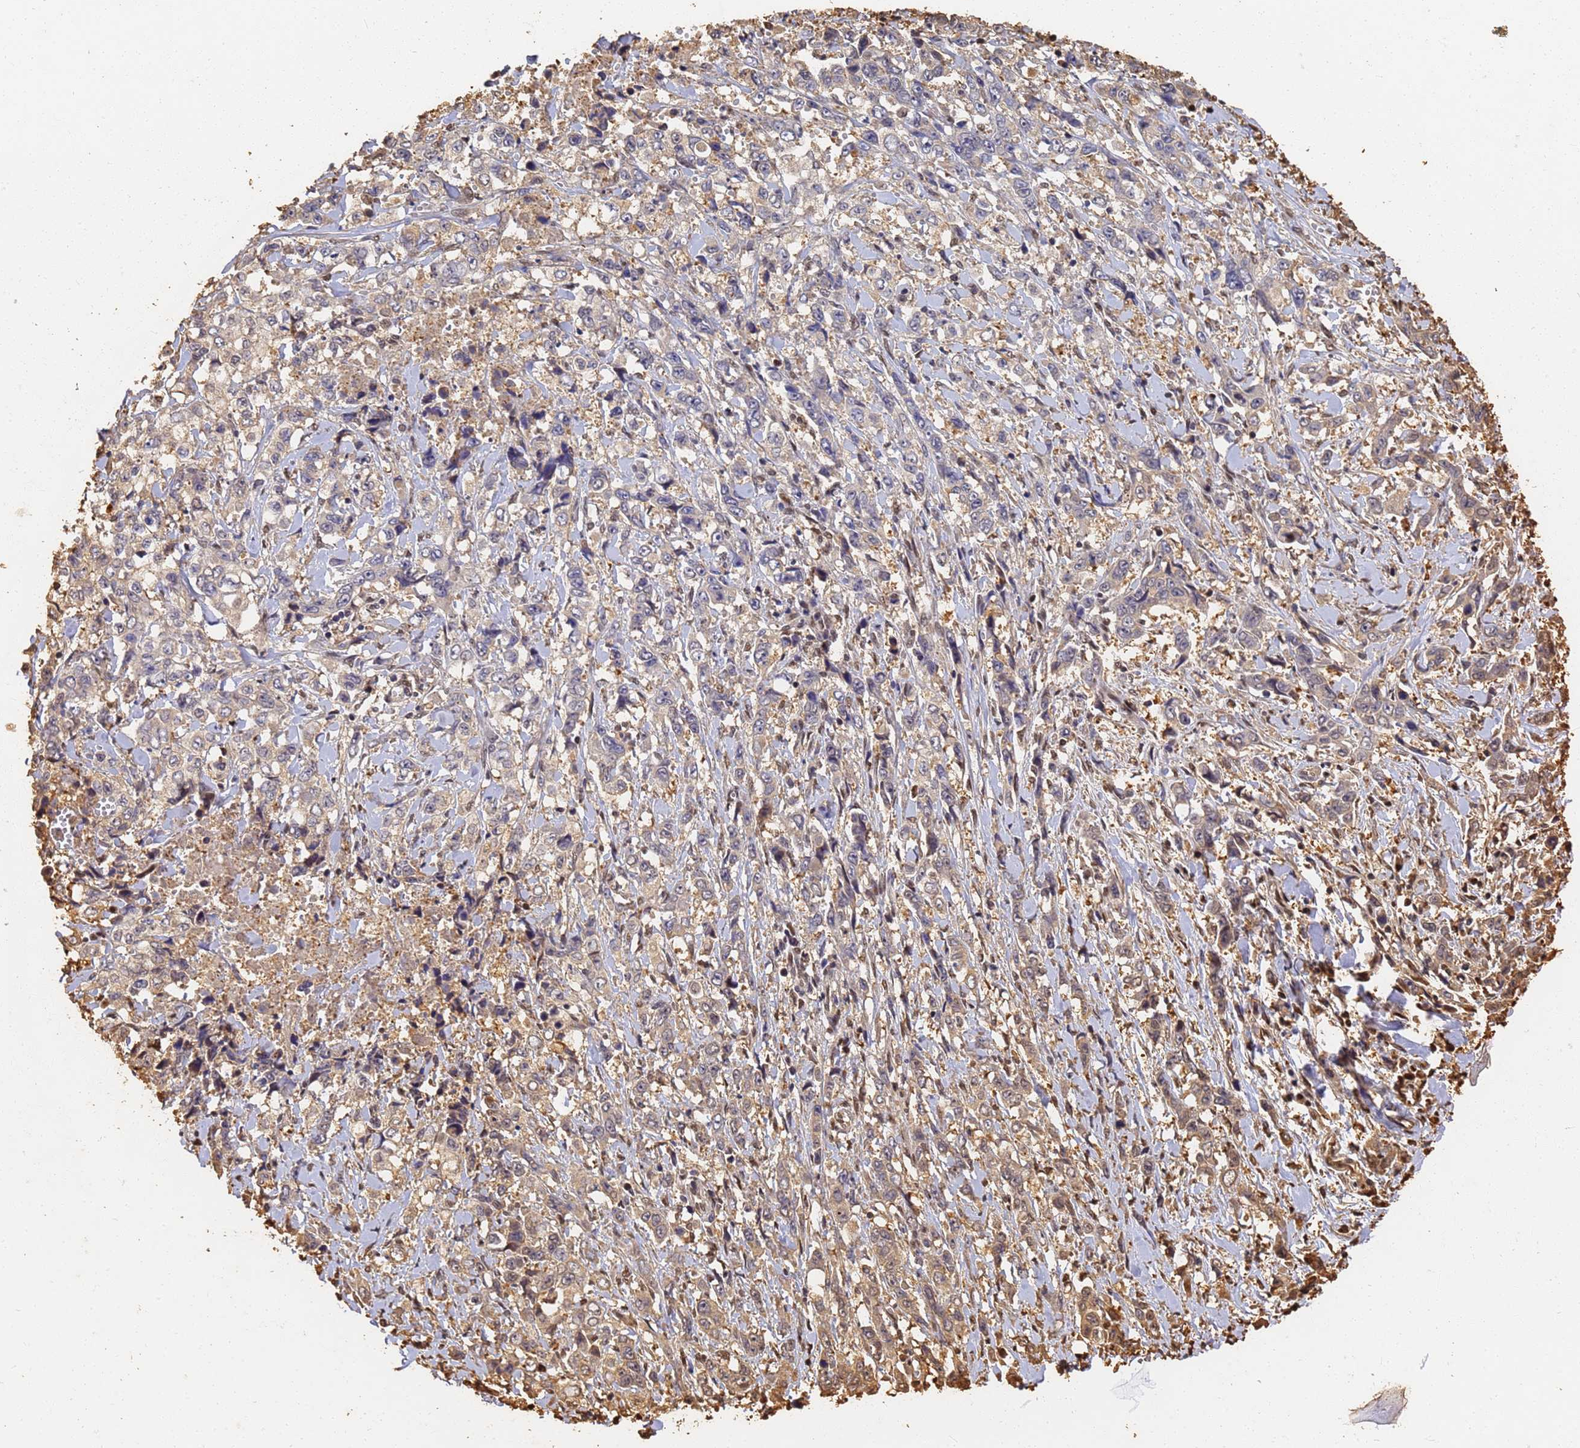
{"staining": {"intensity": "weak", "quantity": "<25%", "location": "cytoplasmic/membranous"}, "tissue": "stomach cancer", "cell_type": "Tumor cells", "image_type": "cancer", "snomed": [{"axis": "morphology", "description": "Adenocarcinoma, NOS"}, {"axis": "topography", "description": "Stomach, upper"}], "caption": "Tumor cells are negative for brown protein staining in stomach adenocarcinoma.", "gene": "JAK2", "patient": {"sex": "male", "age": 62}}